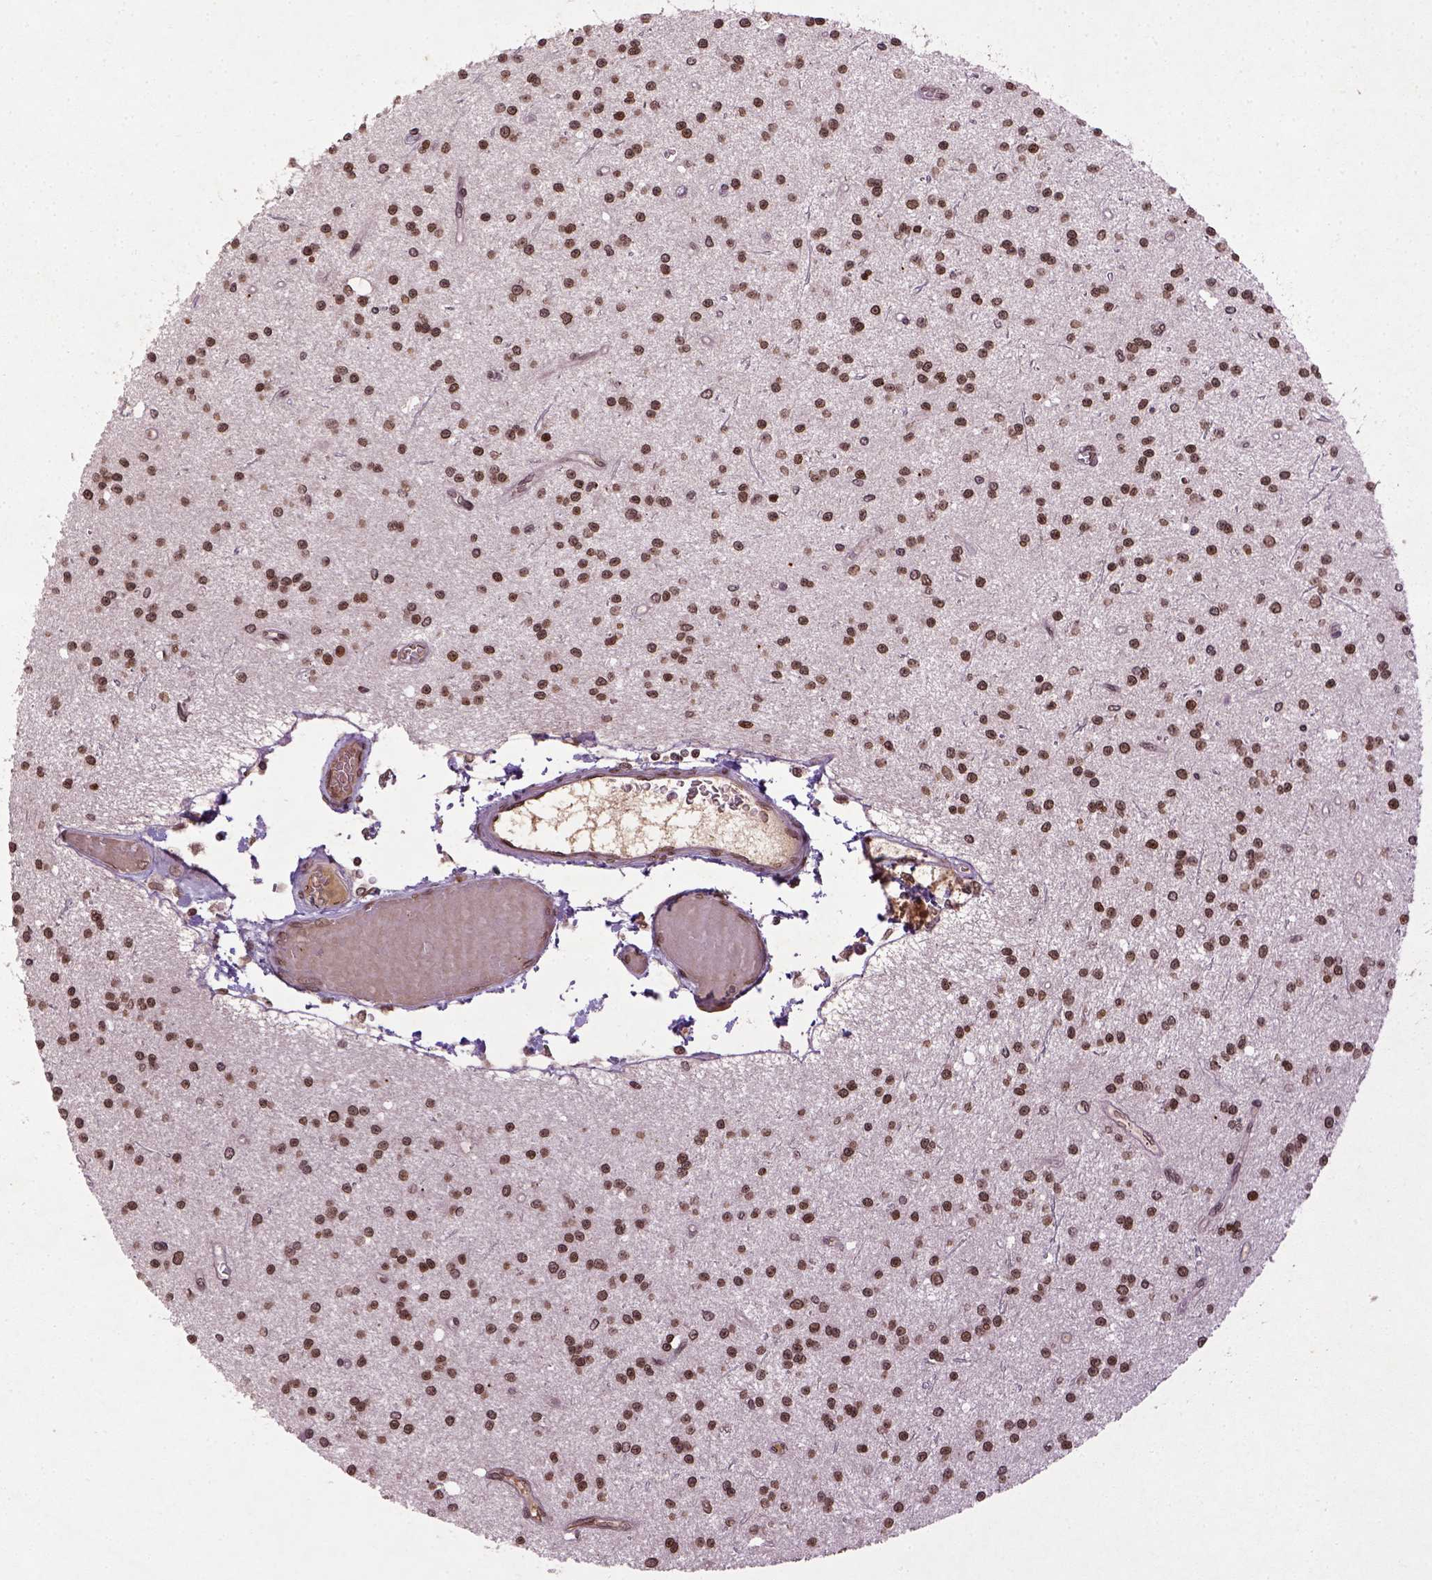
{"staining": {"intensity": "moderate", "quantity": ">75%", "location": "nuclear"}, "tissue": "glioma", "cell_type": "Tumor cells", "image_type": "cancer", "snomed": [{"axis": "morphology", "description": "Glioma, malignant, Low grade"}, {"axis": "topography", "description": "Brain"}], "caption": "Glioma tissue exhibits moderate nuclear staining in approximately >75% of tumor cells", "gene": "BANF1", "patient": {"sex": "male", "age": 27}}